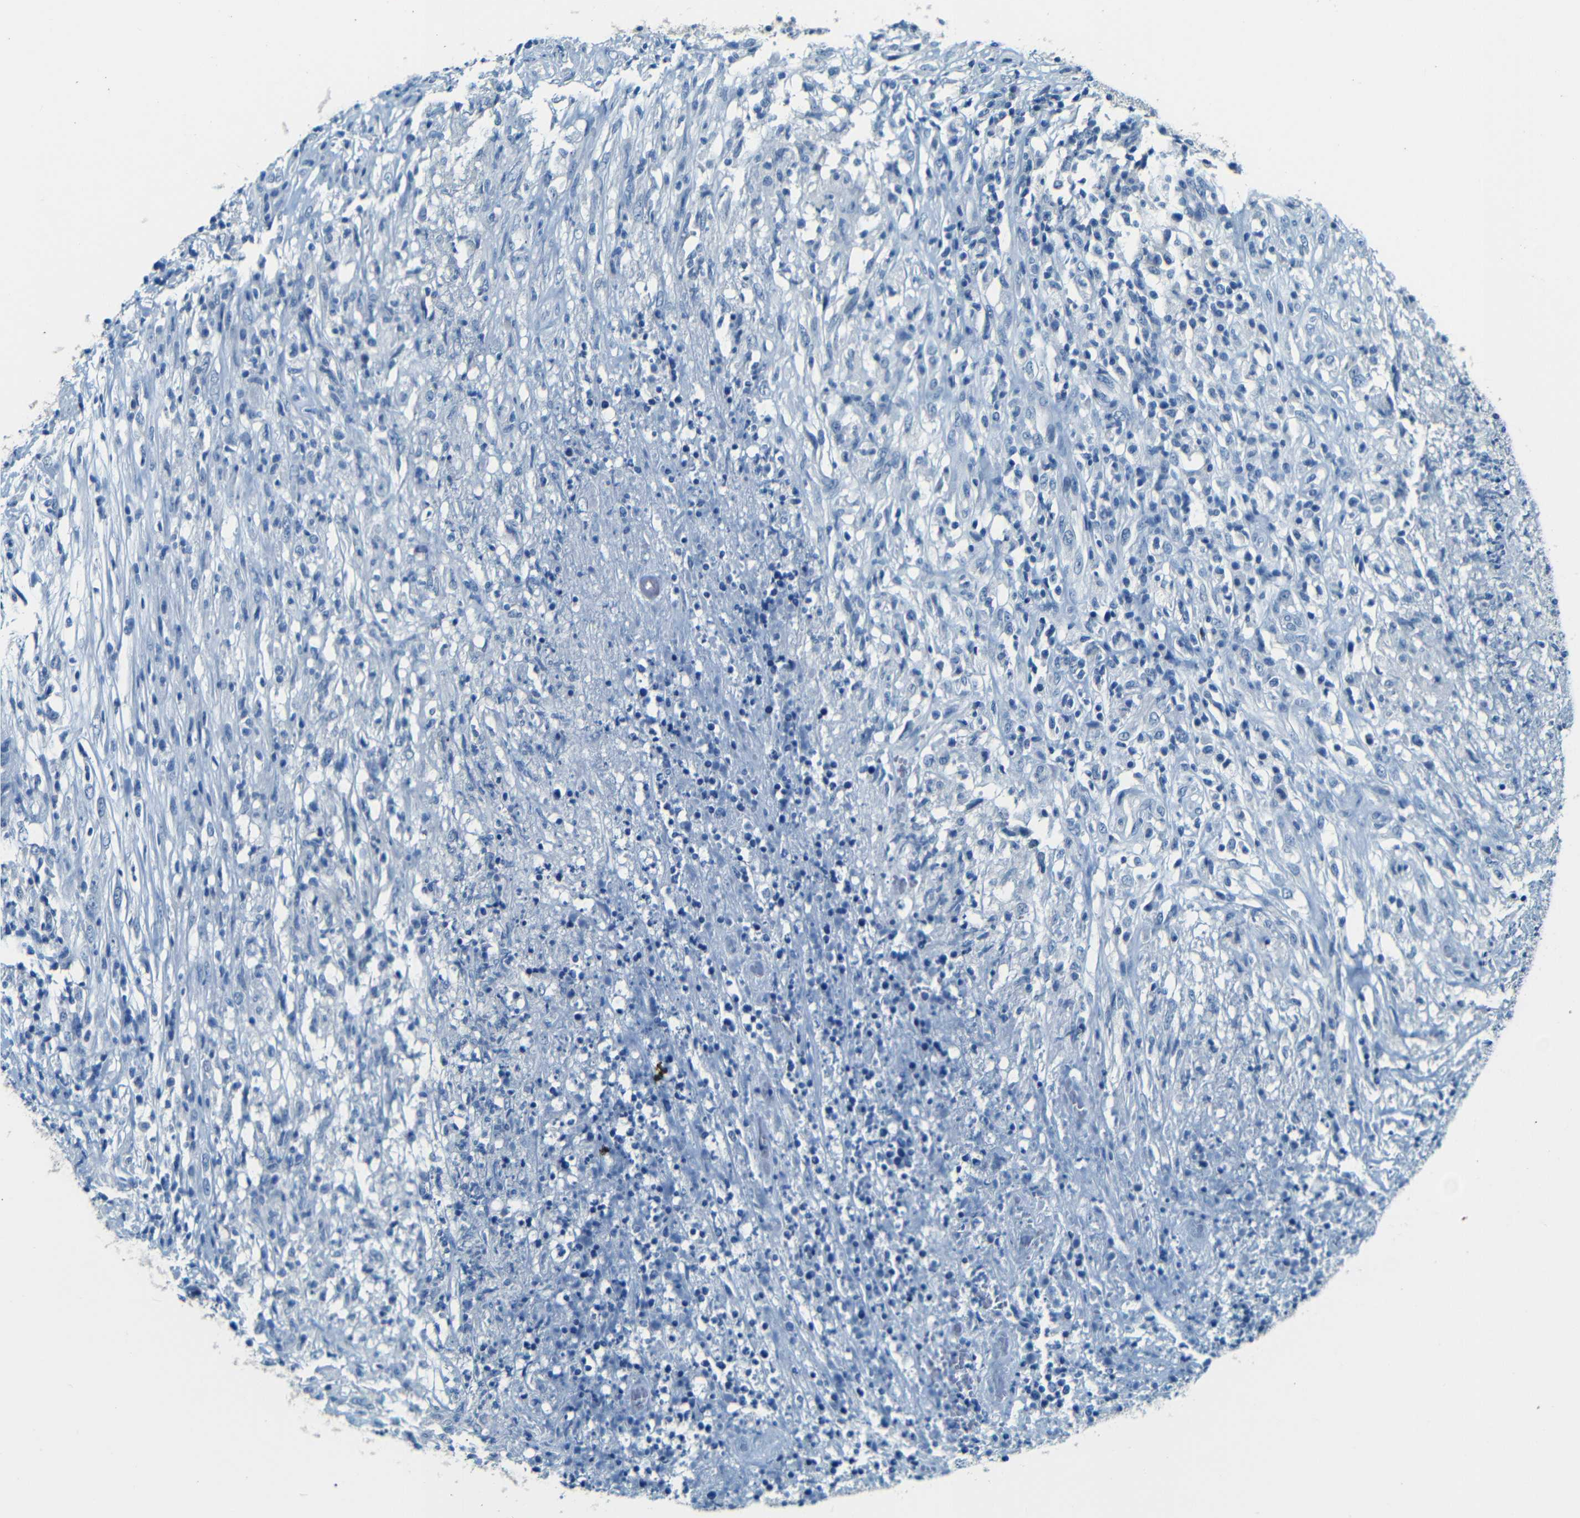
{"staining": {"intensity": "negative", "quantity": "none", "location": "none"}, "tissue": "lymphoma", "cell_type": "Tumor cells", "image_type": "cancer", "snomed": [{"axis": "morphology", "description": "Malignant lymphoma, non-Hodgkin's type, High grade"}, {"axis": "topography", "description": "Lymph node"}], "caption": "Immunohistochemical staining of human high-grade malignant lymphoma, non-Hodgkin's type shows no significant positivity in tumor cells.", "gene": "ZMAT1", "patient": {"sex": "female", "age": 84}}